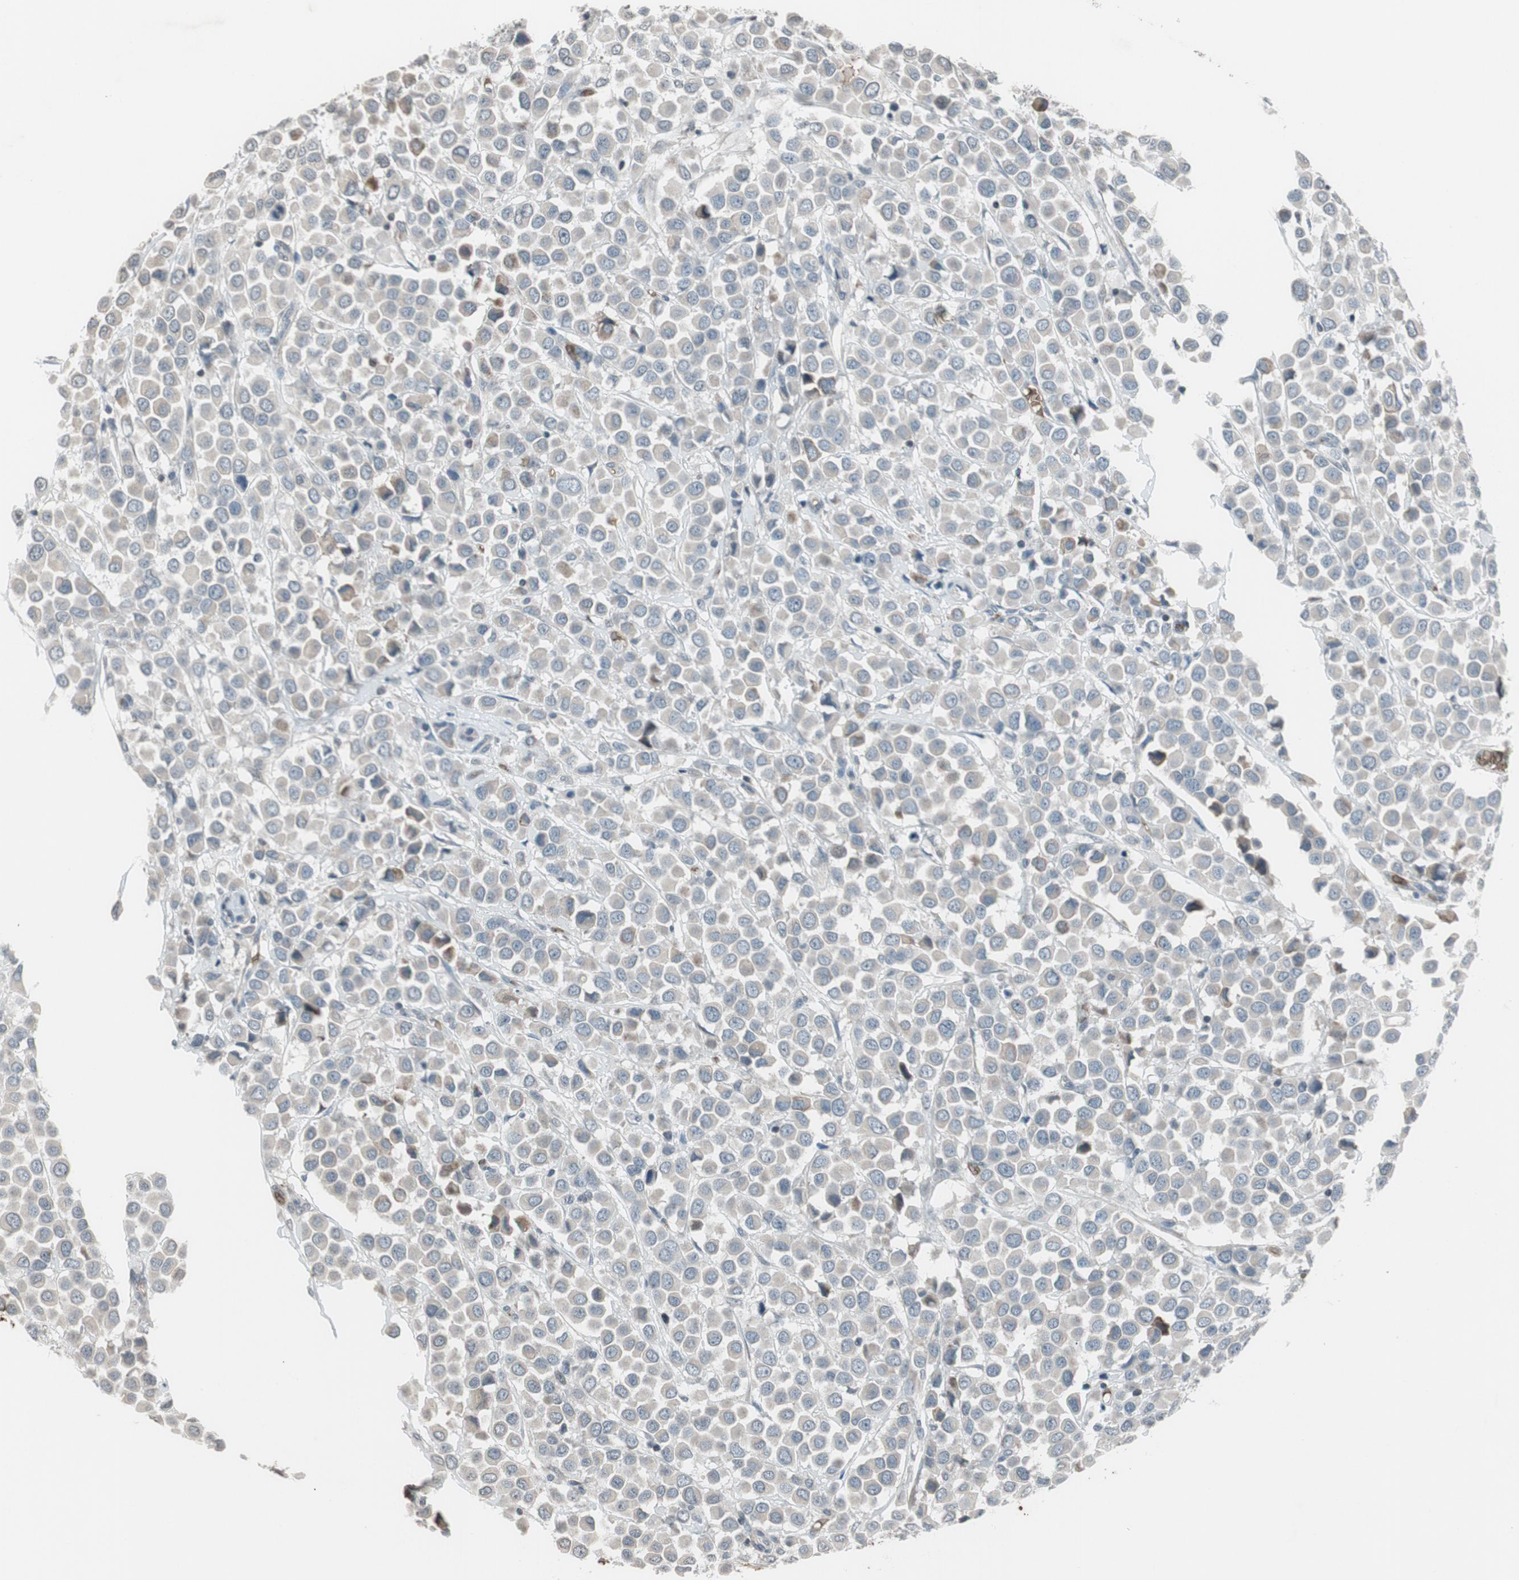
{"staining": {"intensity": "weak", "quantity": "<25%", "location": "cytoplasmic/membranous"}, "tissue": "breast cancer", "cell_type": "Tumor cells", "image_type": "cancer", "snomed": [{"axis": "morphology", "description": "Duct carcinoma"}, {"axis": "topography", "description": "Breast"}], "caption": "The image exhibits no significant staining in tumor cells of breast cancer (invasive ductal carcinoma).", "gene": "GYPC", "patient": {"sex": "female", "age": 61}}